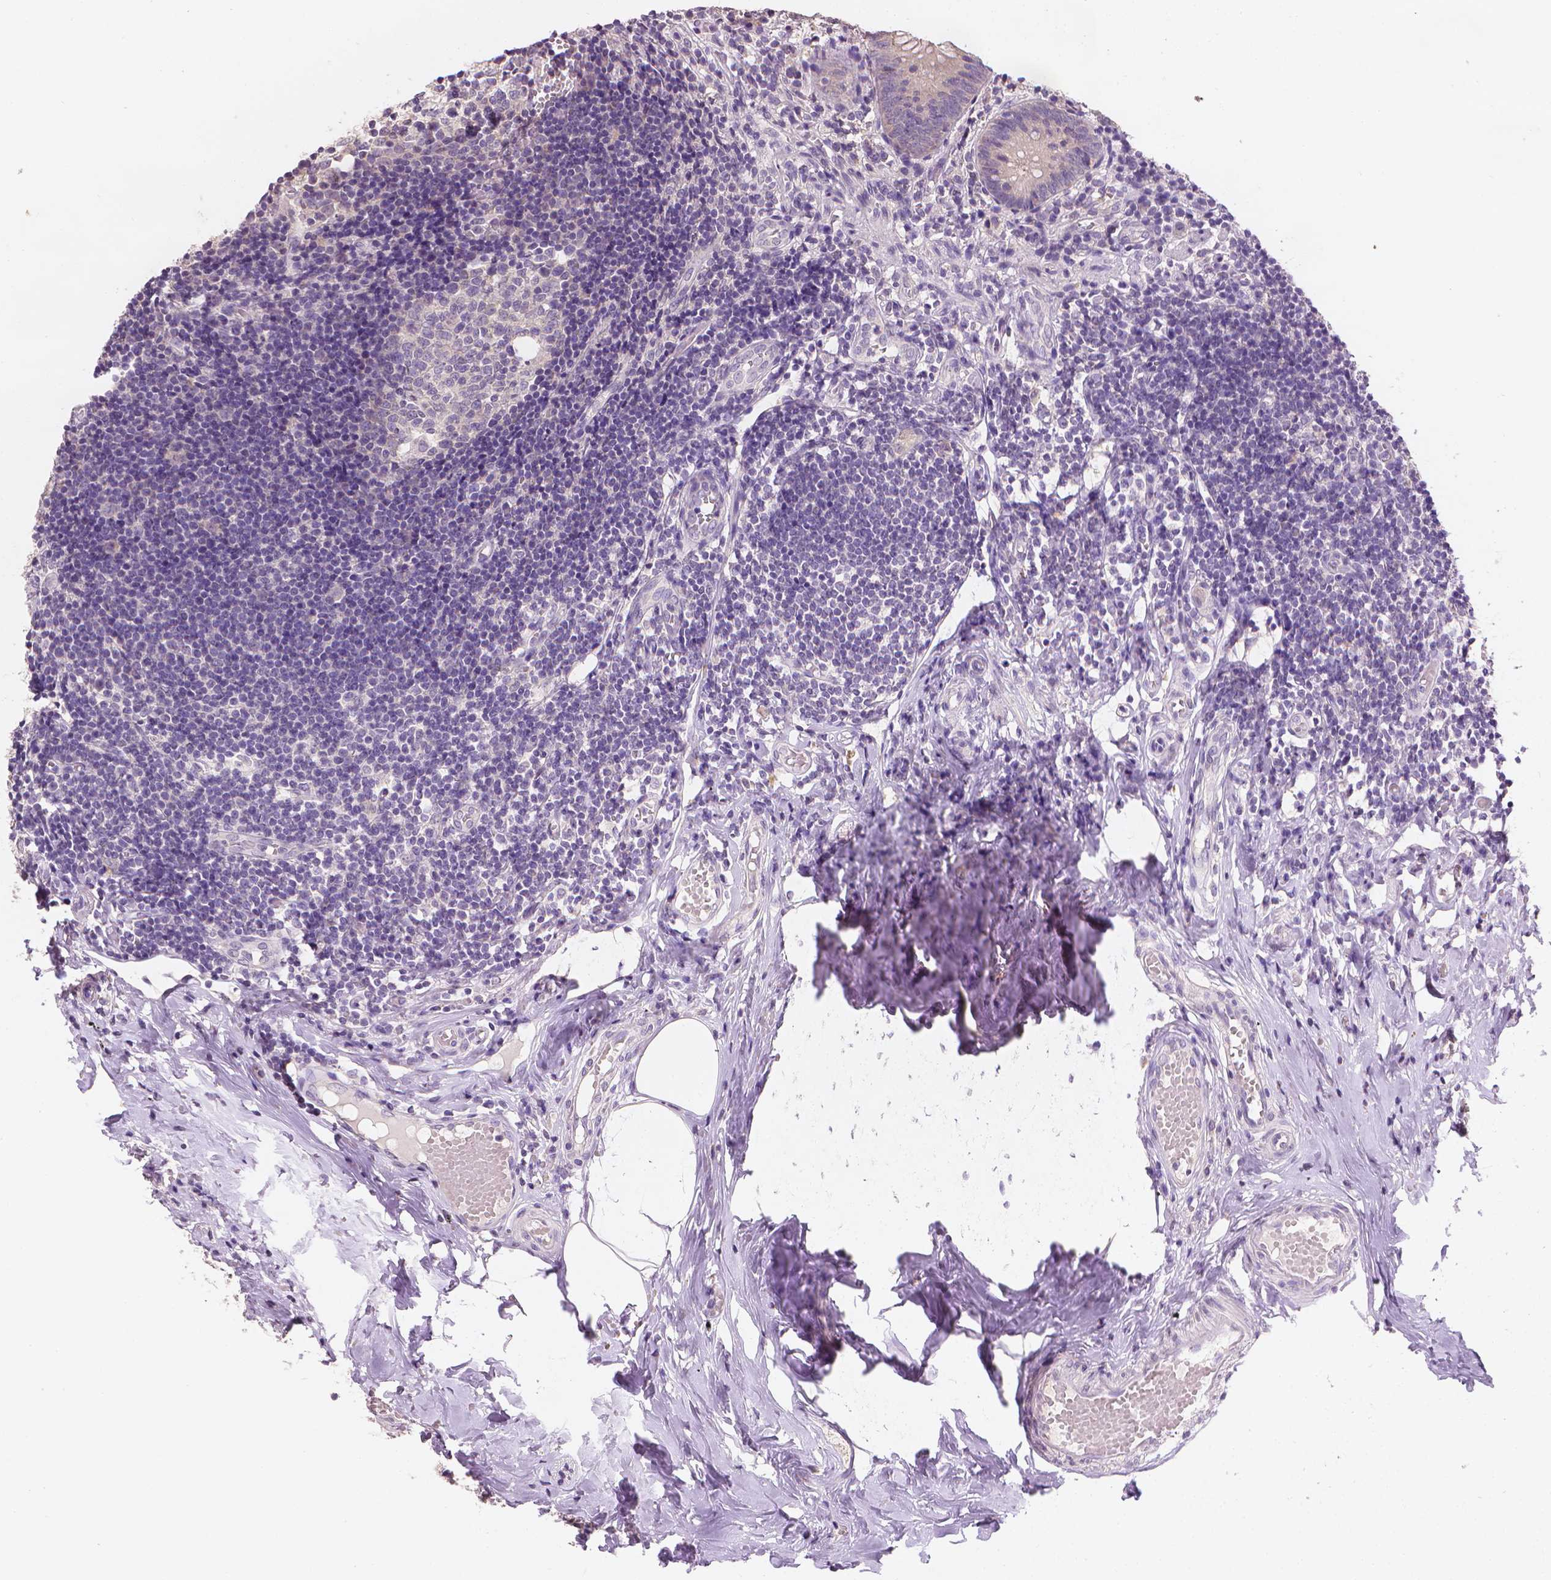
{"staining": {"intensity": "negative", "quantity": "none", "location": "none"}, "tissue": "appendix", "cell_type": "Glandular cells", "image_type": "normal", "snomed": [{"axis": "morphology", "description": "Normal tissue, NOS"}, {"axis": "topography", "description": "Appendix"}], "caption": "An IHC photomicrograph of unremarkable appendix is shown. There is no staining in glandular cells of appendix.", "gene": "FASN", "patient": {"sex": "female", "age": 32}}